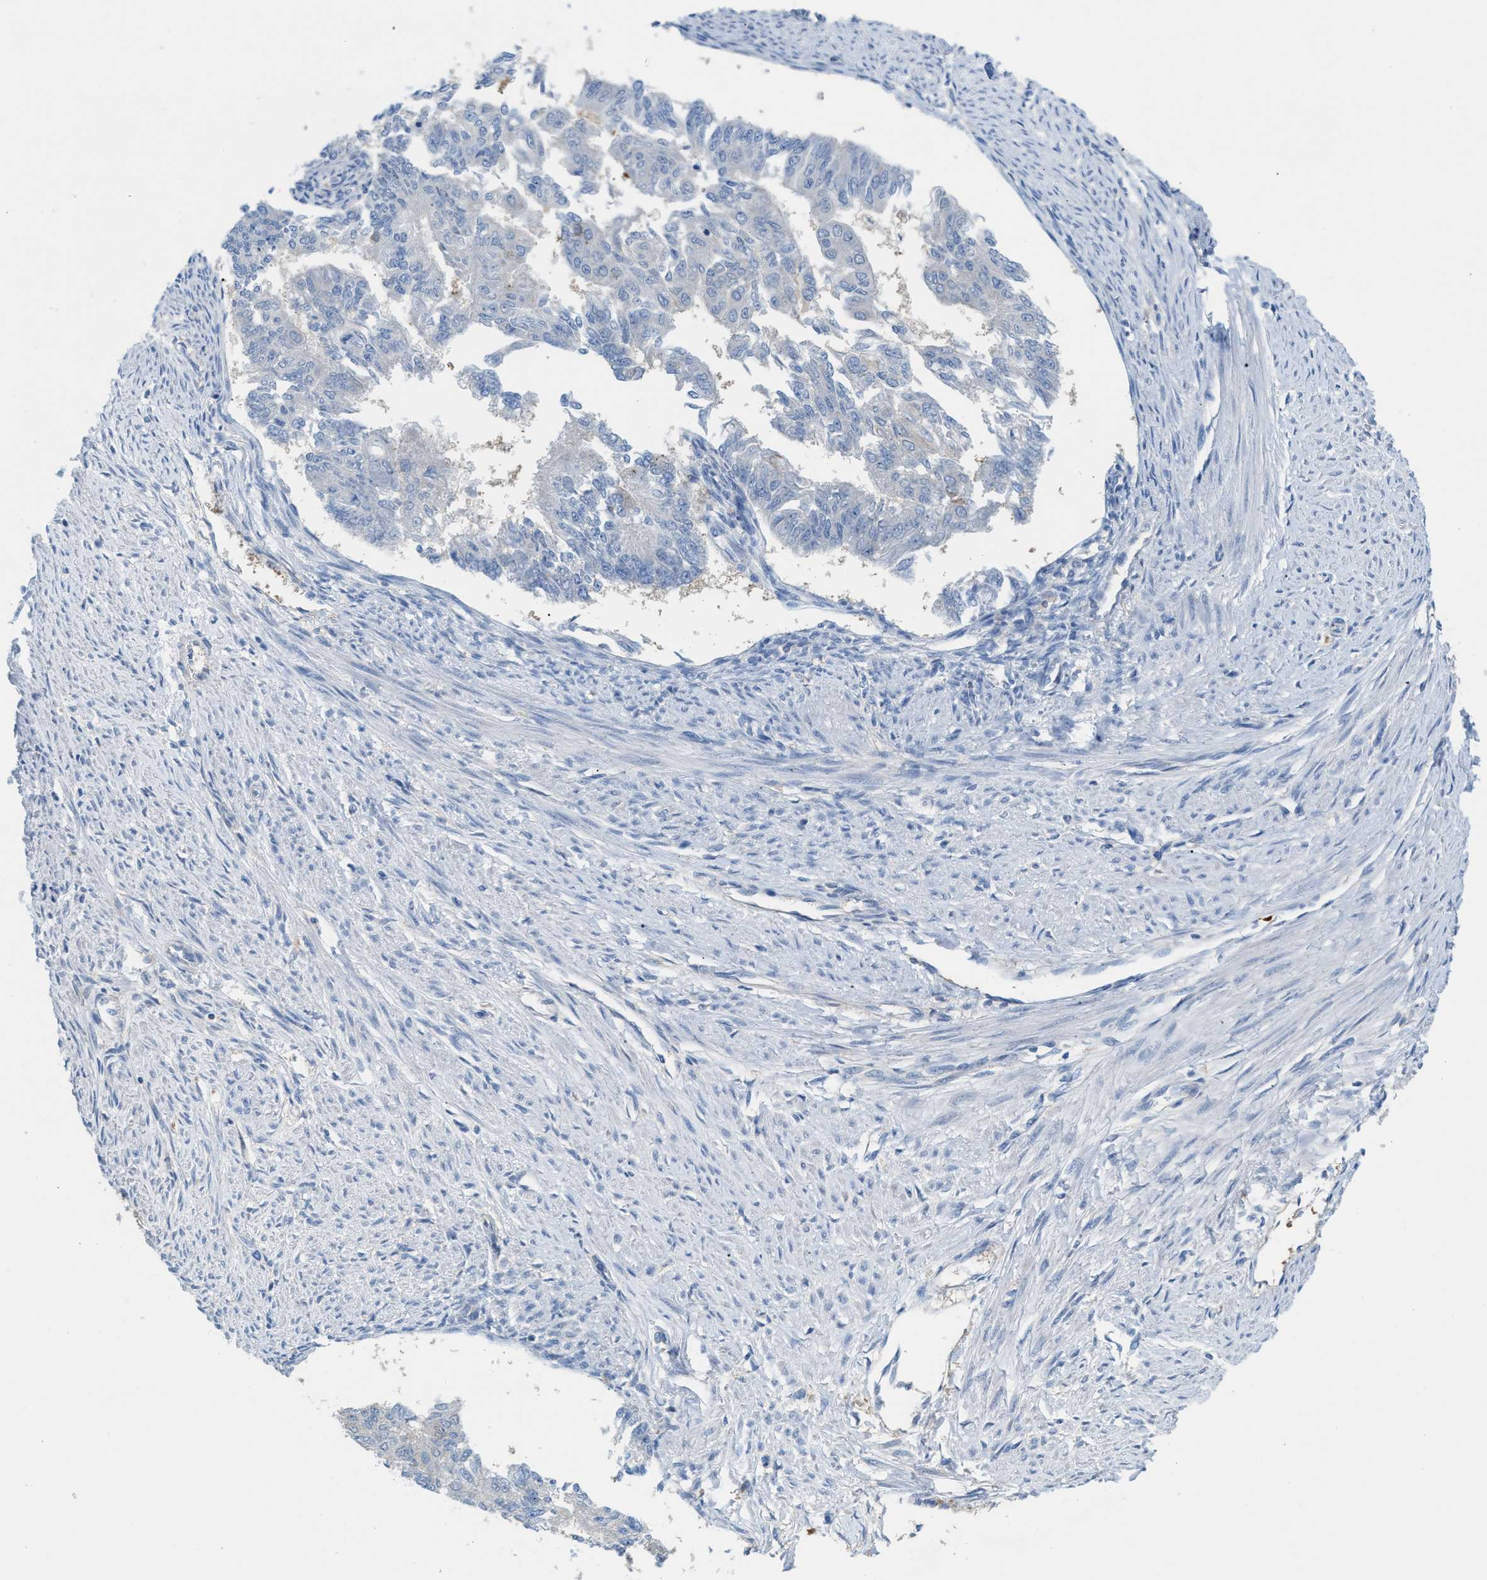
{"staining": {"intensity": "negative", "quantity": "none", "location": "none"}, "tissue": "endometrial cancer", "cell_type": "Tumor cells", "image_type": "cancer", "snomed": [{"axis": "morphology", "description": "Adenocarcinoma, NOS"}, {"axis": "topography", "description": "Endometrium"}], "caption": "Immunohistochemistry (IHC) of endometrial cancer (adenocarcinoma) displays no expression in tumor cells.", "gene": "PPM1D", "patient": {"sex": "female", "age": 32}}